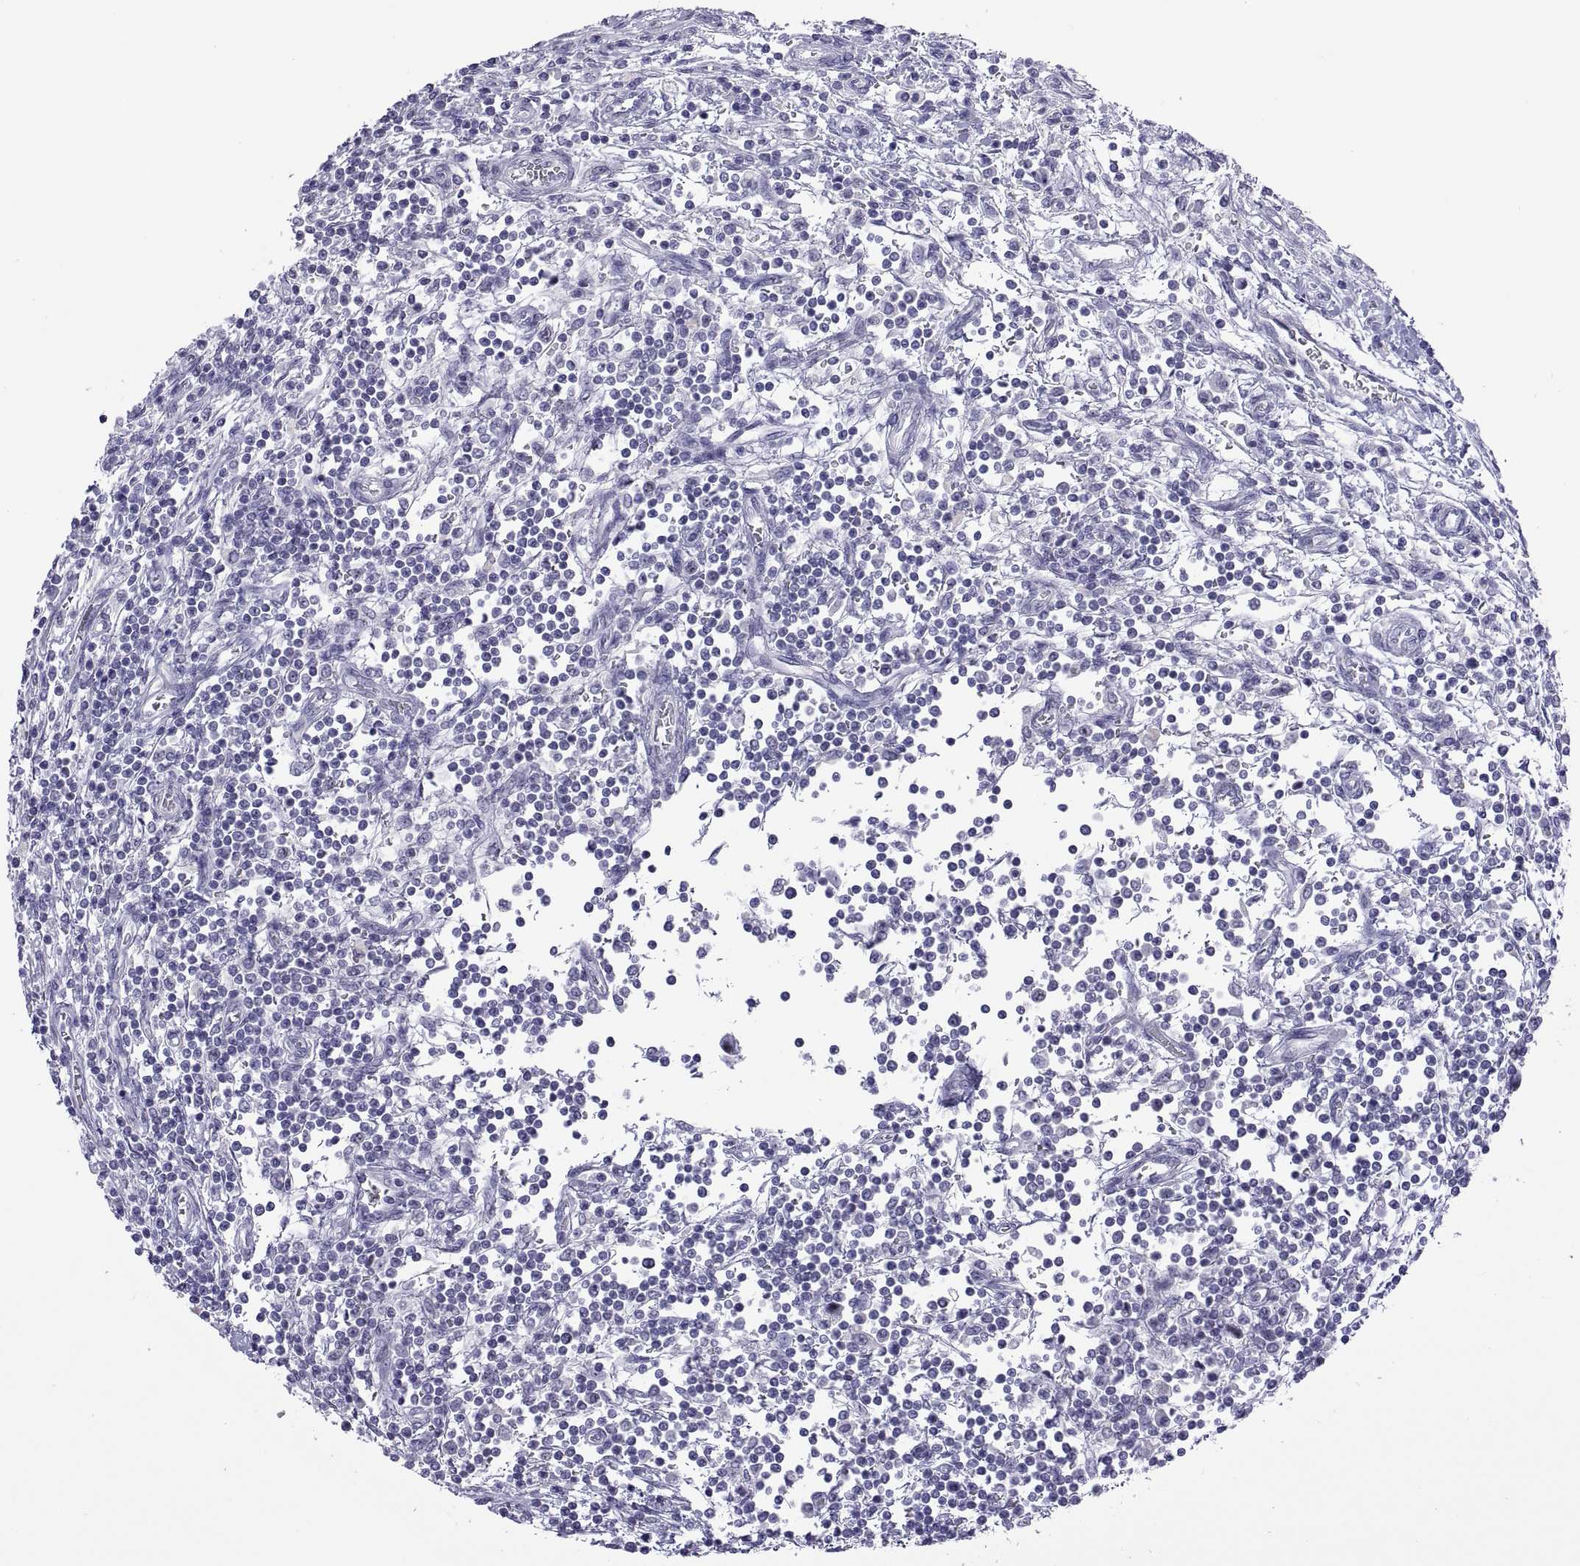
{"staining": {"intensity": "negative", "quantity": "none", "location": "none"}, "tissue": "testis cancer", "cell_type": "Tumor cells", "image_type": "cancer", "snomed": [{"axis": "morphology", "description": "Seminoma, NOS"}, {"axis": "topography", "description": "Testis"}], "caption": "High power microscopy photomicrograph of an IHC photomicrograph of testis cancer, revealing no significant positivity in tumor cells. The staining was performed using DAB to visualize the protein expression in brown, while the nuclei were stained in blue with hematoxylin (Magnification: 20x).", "gene": "VSX2", "patient": {"sex": "male", "age": 34}}